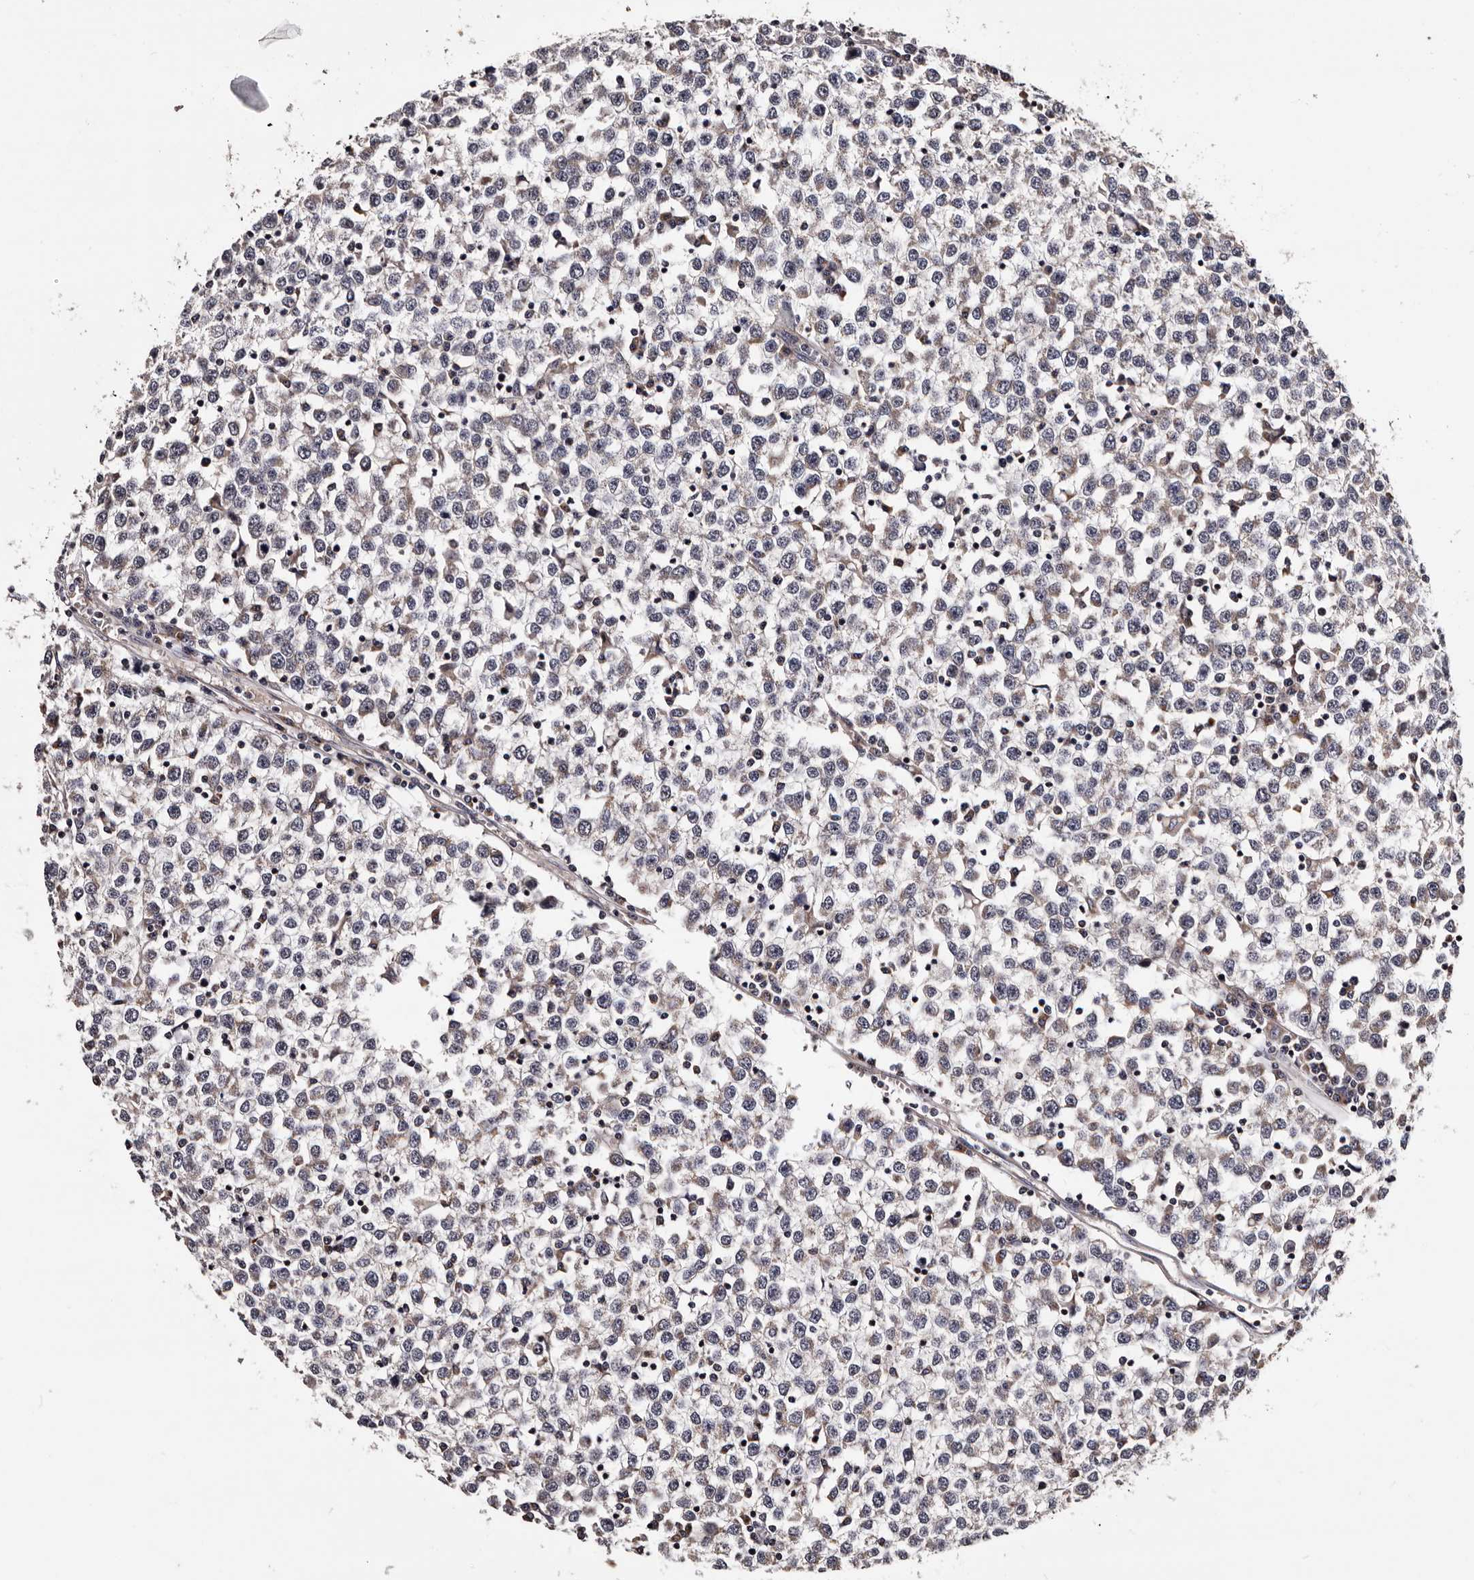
{"staining": {"intensity": "weak", "quantity": "<25%", "location": "cytoplasmic/membranous"}, "tissue": "testis cancer", "cell_type": "Tumor cells", "image_type": "cancer", "snomed": [{"axis": "morphology", "description": "Seminoma, NOS"}, {"axis": "topography", "description": "Testis"}], "caption": "Tumor cells are negative for brown protein staining in testis seminoma. The staining was performed using DAB to visualize the protein expression in brown, while the nuclei were stained in blue with hematoxylin (Magnification: 20x).", "gene": "TAF4B", "patient": {"sex": "male", "age": 65}}